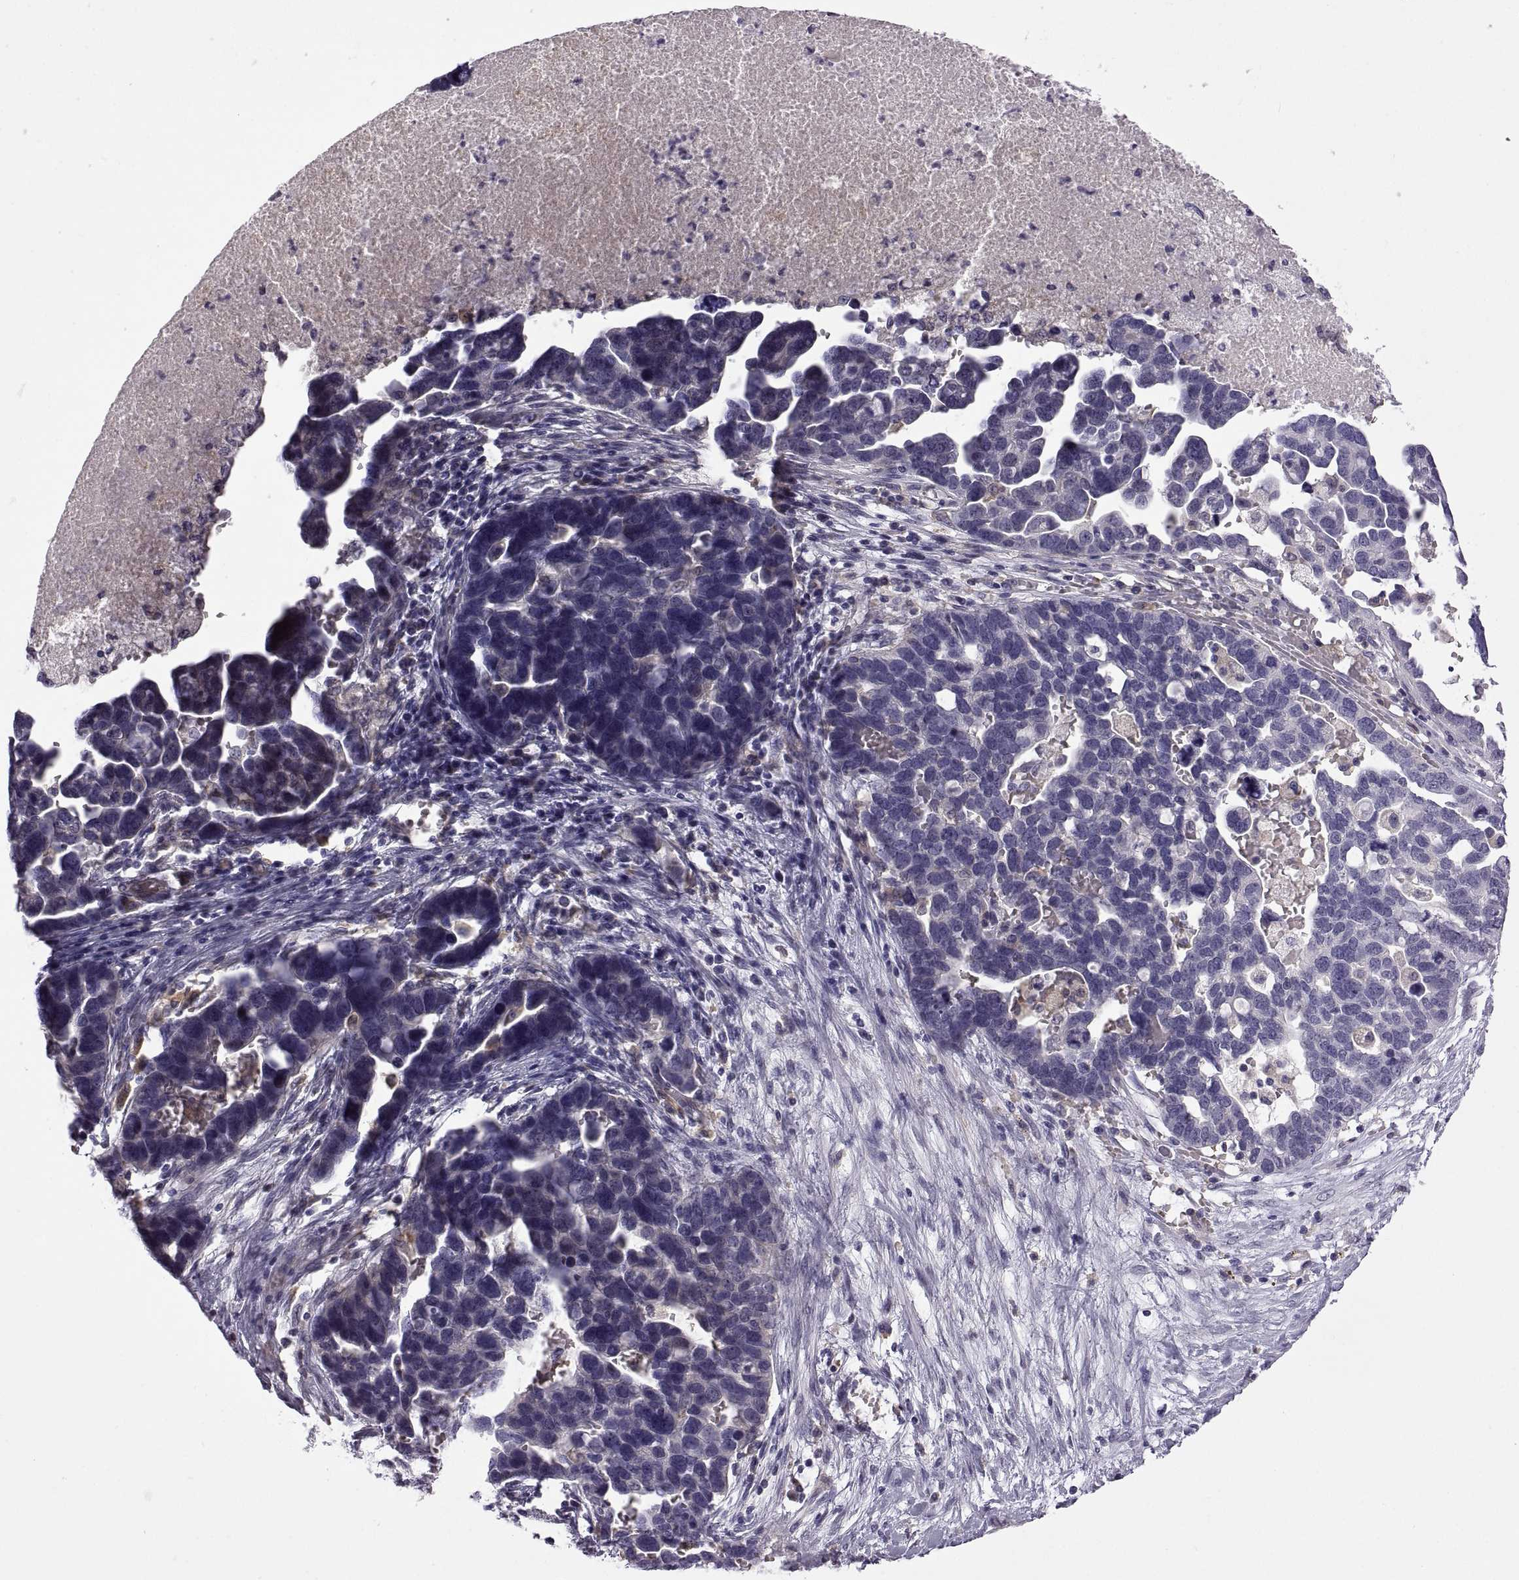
{"staining": {"intensity": "negative", "quantity": "none", "location": "none"}, "tissue": "ovarian cancer", "cell_type": "Tumor cells", "image_type": "cancer", "snomed": [{"axis": "morphology", "description": "Cystadenocarcinoma, serous, NOS"}, {"axis": "topography", "description": "Ovary"}], "caption": "Histopathology image shows no significant protein staining in tumor cells of ovarian serous cystadenocarcinoma. (Stains: DAB (3,3'-diaminobenzidine) IHC with hematoxylin counter stain, Microscopy: brightfield microscopy at high magnification).", "gene": "MEIOC", "patient": {"sex": "female", "age": 54}}